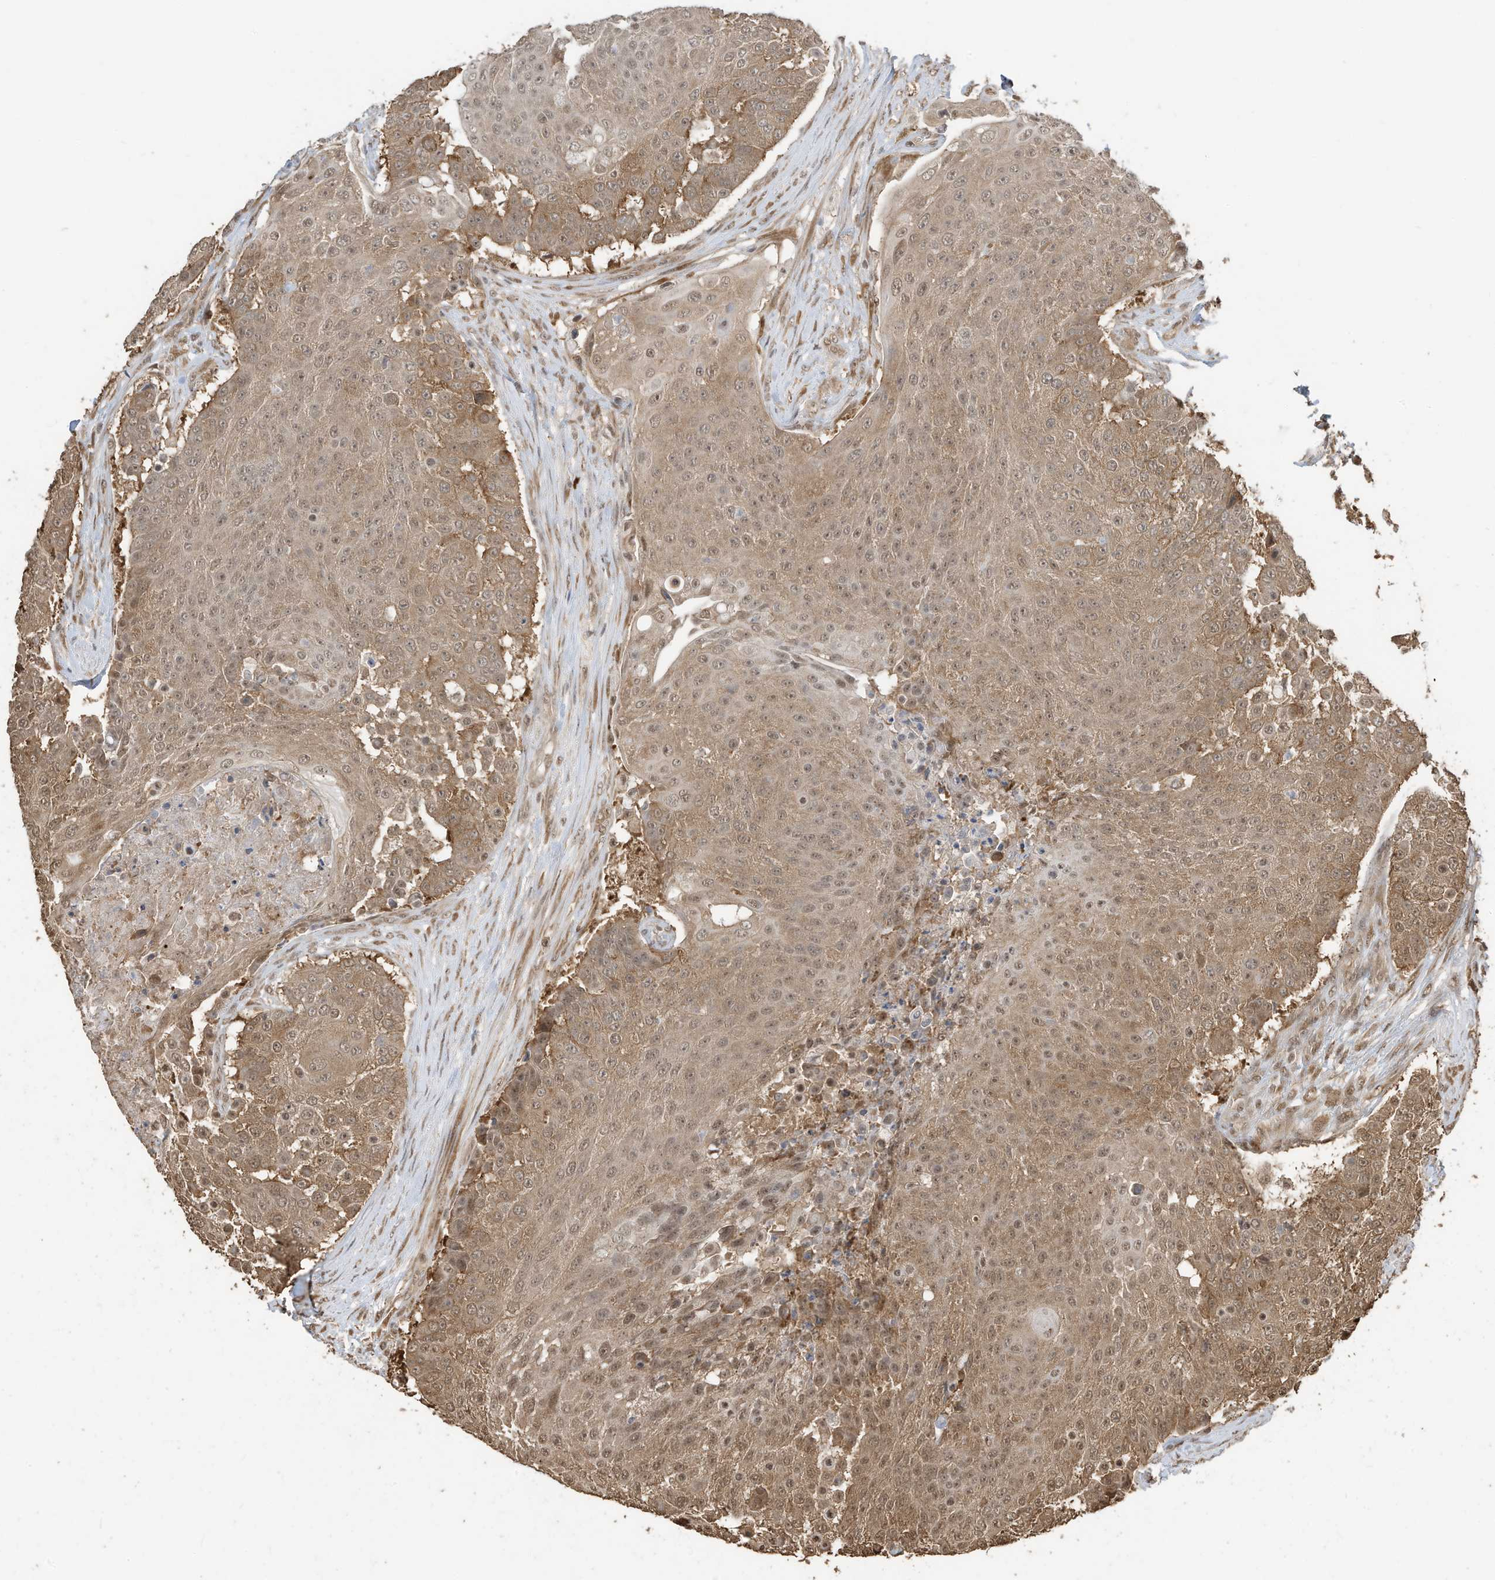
{"staining": {"intensity": "moderate", "quantity": ">75%", "location": "cytoplasmic/membranous,nuclear"}, "tissue": "urothelial cancer", "cell_type": "Tumor cells", "image_type": "cancer", "snomed": [{"axis": "morphology", "description": "Urothelial carcinoma, High grade"}, {"axis": "topography", "description": "Urinary bladder"}], "caption": "Immunohistochemistry photomicrograph of human urothelial cancer stained for a protein (brown), which displays medium levels of moderate cytoplasmic/membranous and nuclear expression in approximately >75% of tumor cells.", "gene": "ZNF195", "patient": {"sex": "female", "age": 63}}